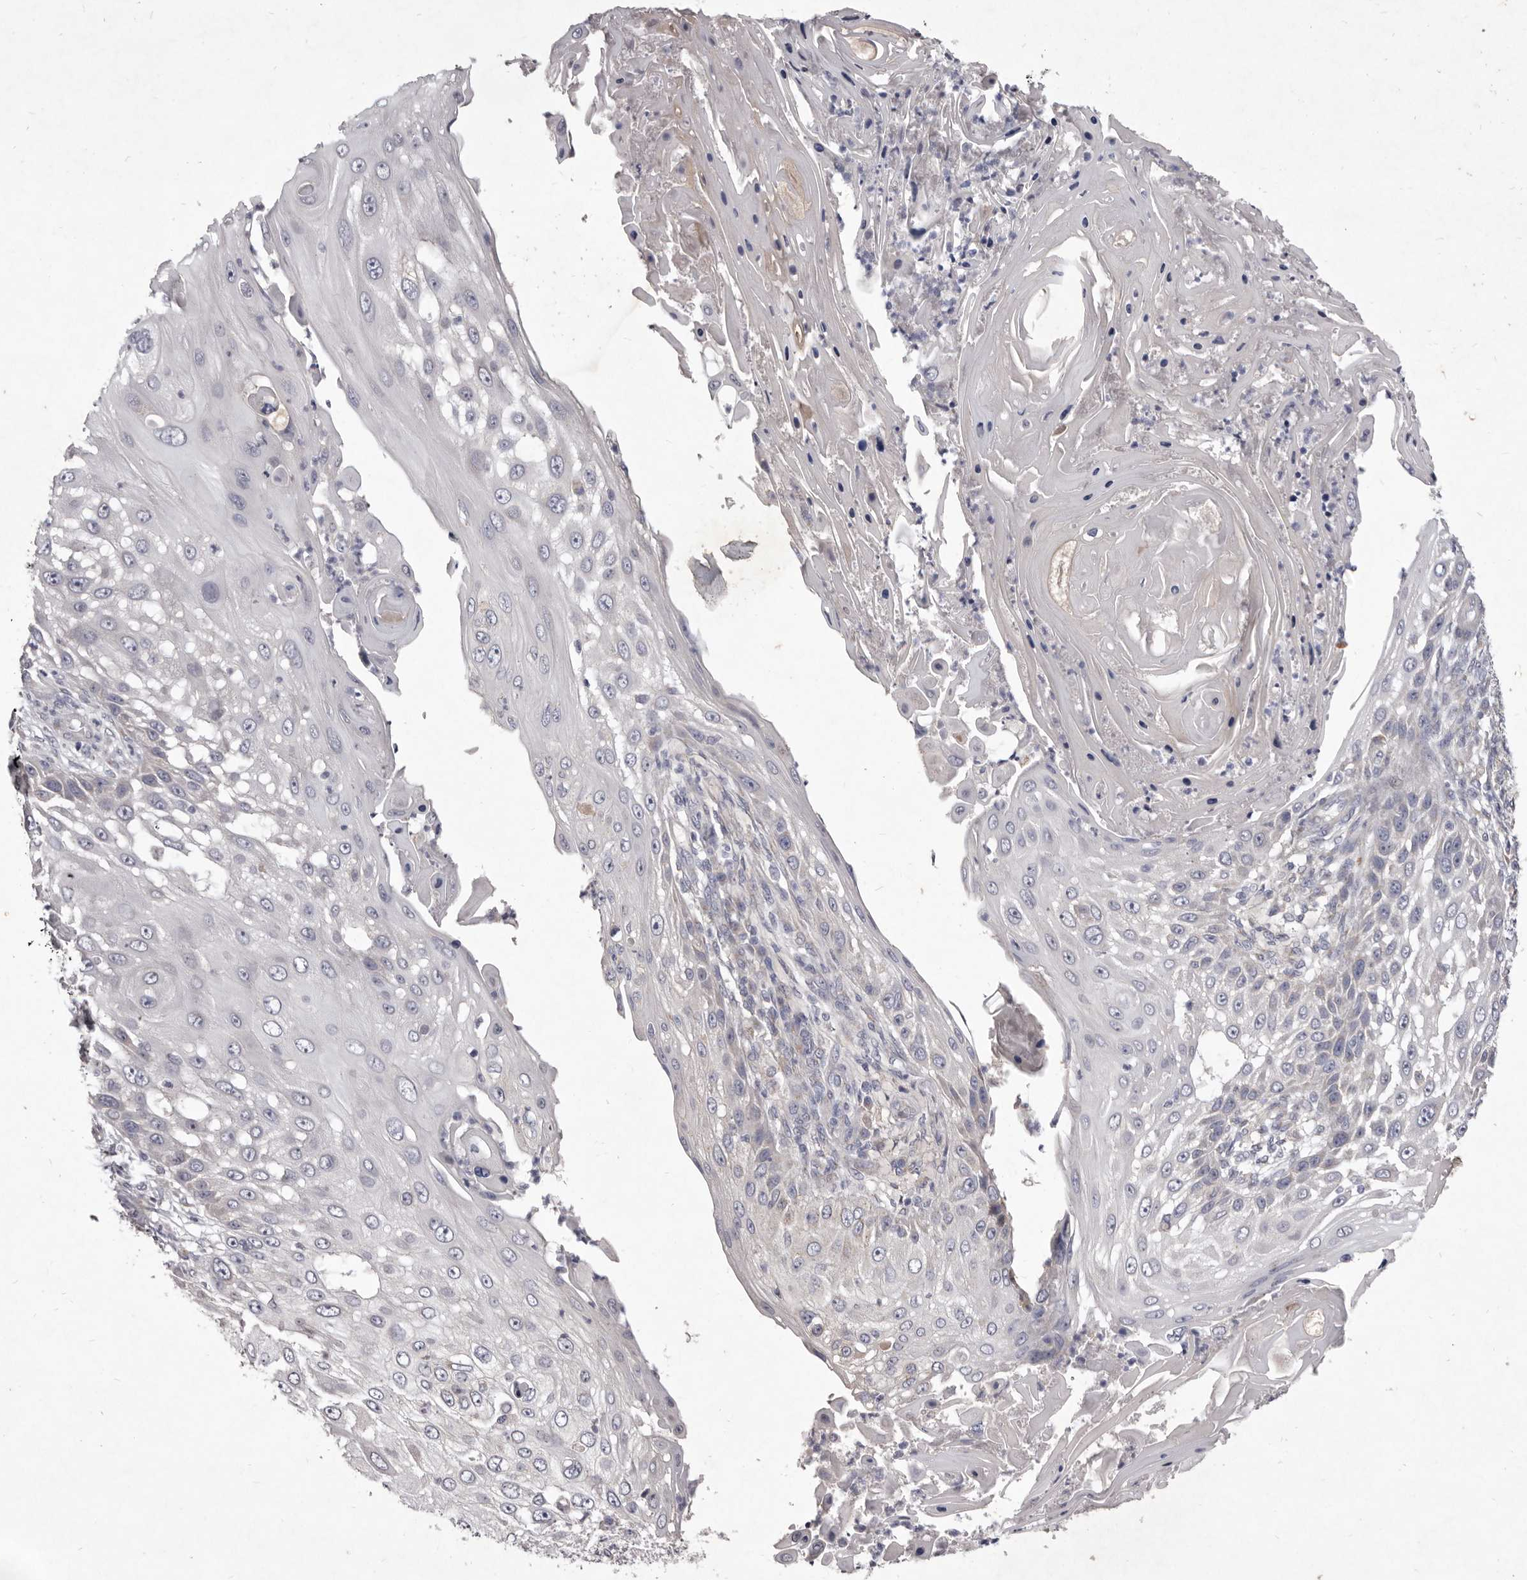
{"staining": {"intensity": "negative", "quantity": "none", "location": "none"}, "tissue": "skin cancer", "cell_type": "Tumor cells", "image_type": "cancer", "snomed": [{"axis": "morphology", "description": "Squamous cell carcinoma, NOS"}, {"axis": "topography", "description": "Skin"}], "caption": "High power microscopy image of an immunohistochemistry (IHC) photomicrograph of skin cancer, revealing no significant staining in tumor cells.", "gene": "P2RX6", "patient": {"sex": "female", "age": 44}}